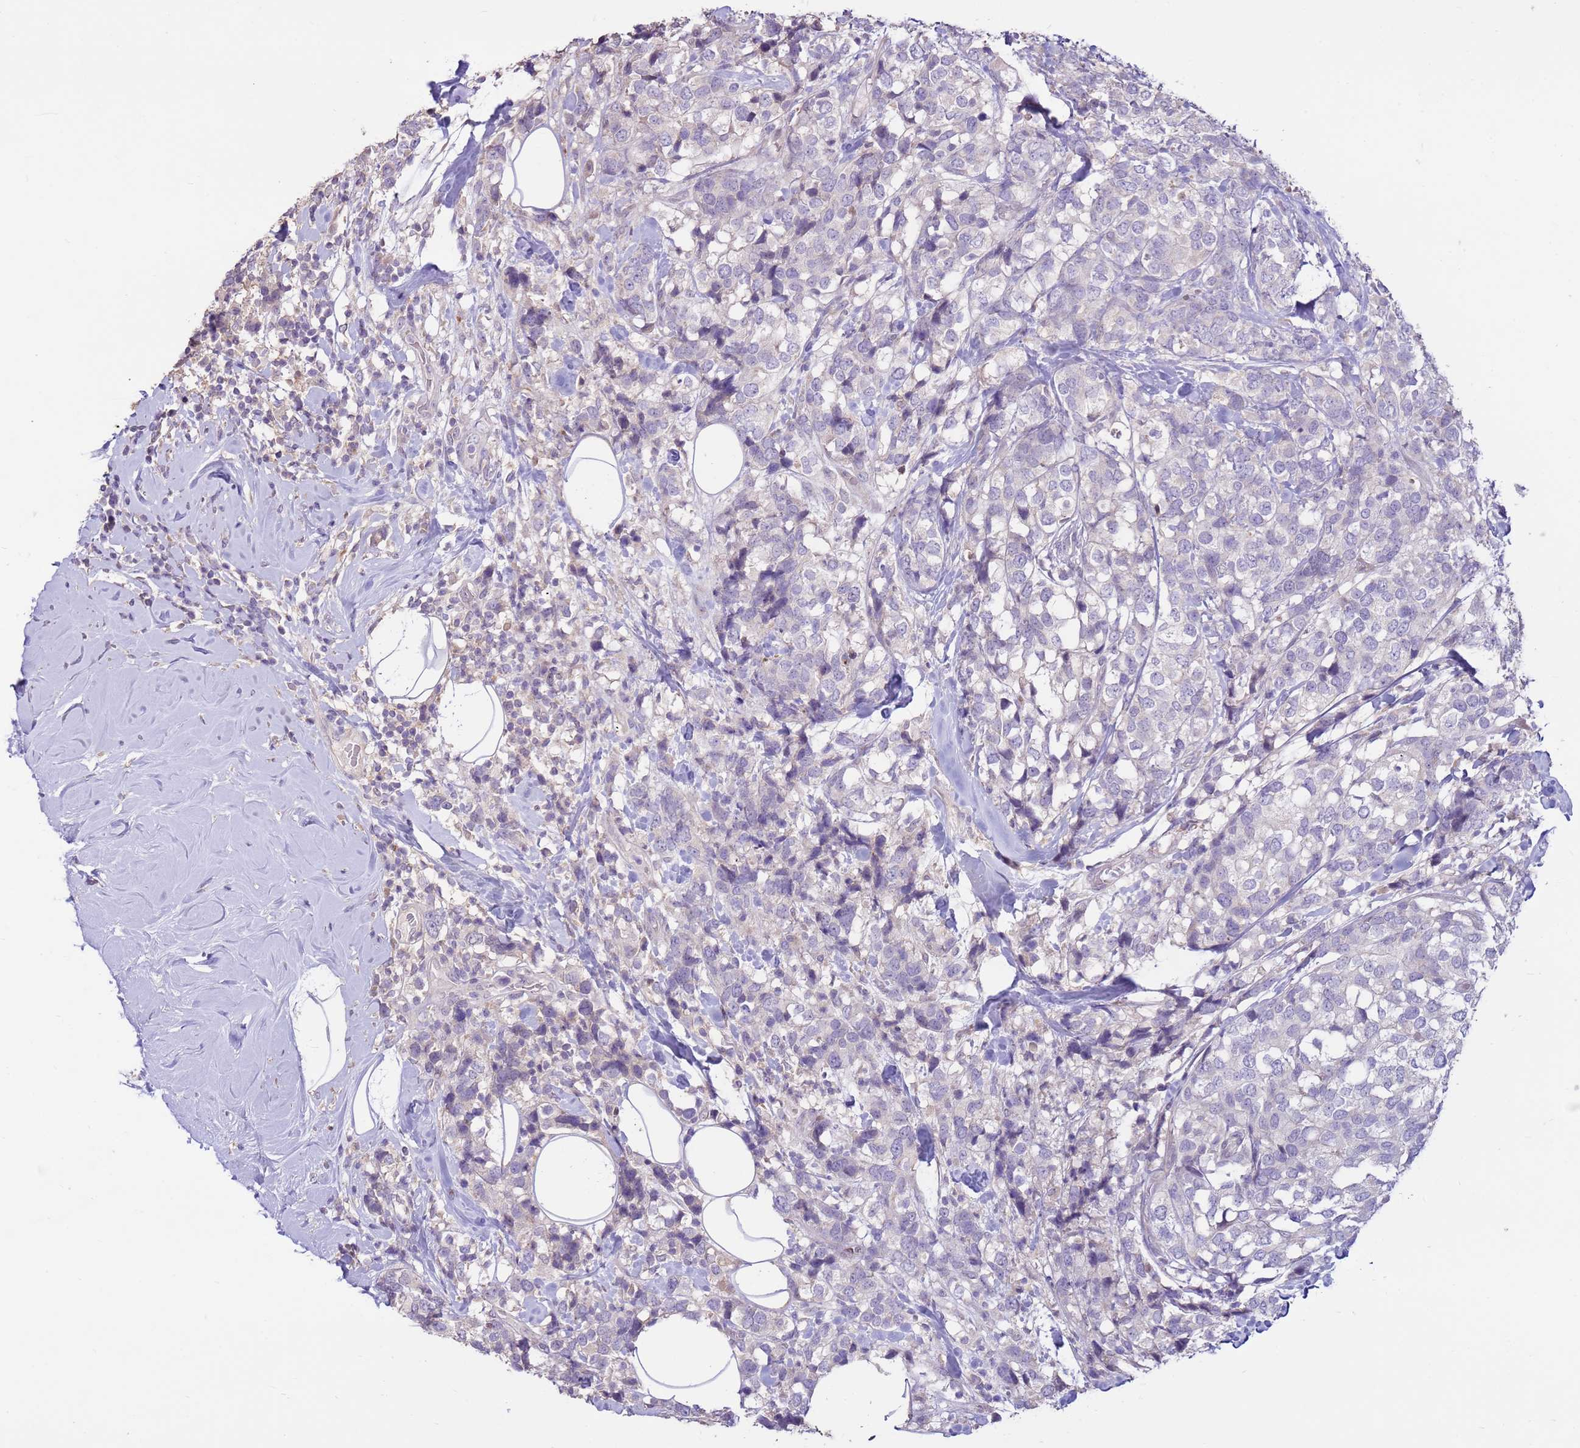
{"staining": {"intensity": "negative", "quantity": "none", "location": "none"}, "tissue": "breast cancer", "cell_type": "Tumor cells", "image_type": "cancer", "snomed": [{"axis": "morphology", "description": "Lobular carcinoma"}, {"axis": "topography", "description": "Breast"}], "caption": "Immunohistochemistry image of neoplastic tissue: breast cancer (lobular carcinoma) stained with DAB (3,3'-diaminobenzidine) reveals no significant protein expression in tumor cells.", "gene": "LGI4", "patient": {"sex": "female", "age": 59}}